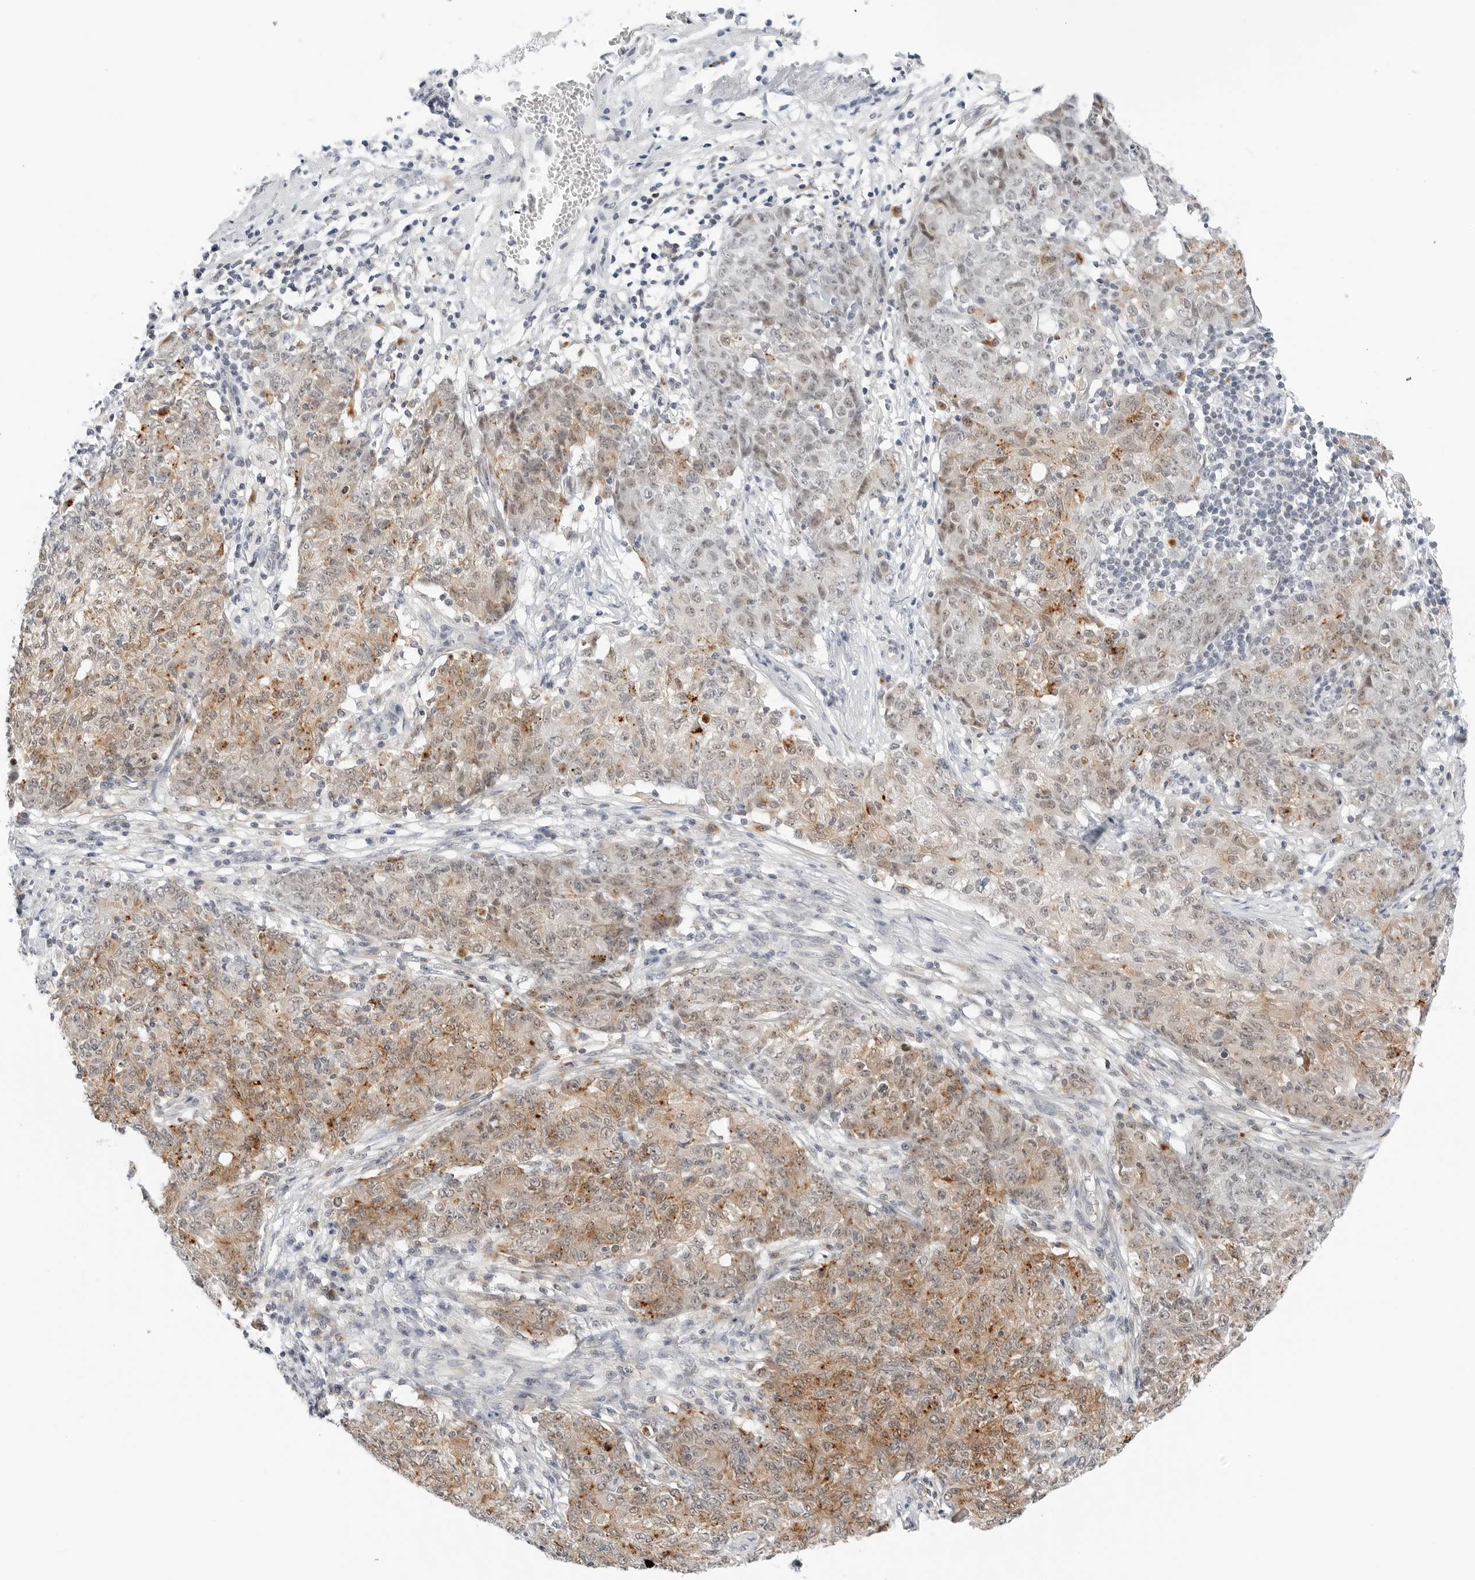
{"staining": {"intensity": "moderate", "quantity": ">75%", "location": "cytoplasmic/membranous"}, "tissue": "ovarian cancer", "cell_type": "Tumor cells", "image_type": "cancer", "snomed": [{"axis": "morphology", "description": "Carcinoma, endometroid"}, {"axis": "topography", "description": "Ovary"}], "caption": "Protein staining of ovarian endometroid carcinoma tissue displays moderate cytoplasmic/membranous staining in approximately >75% of tumor cells.", "gene": "TSEN2", "patient": {"sex": "female", "age": 42}}